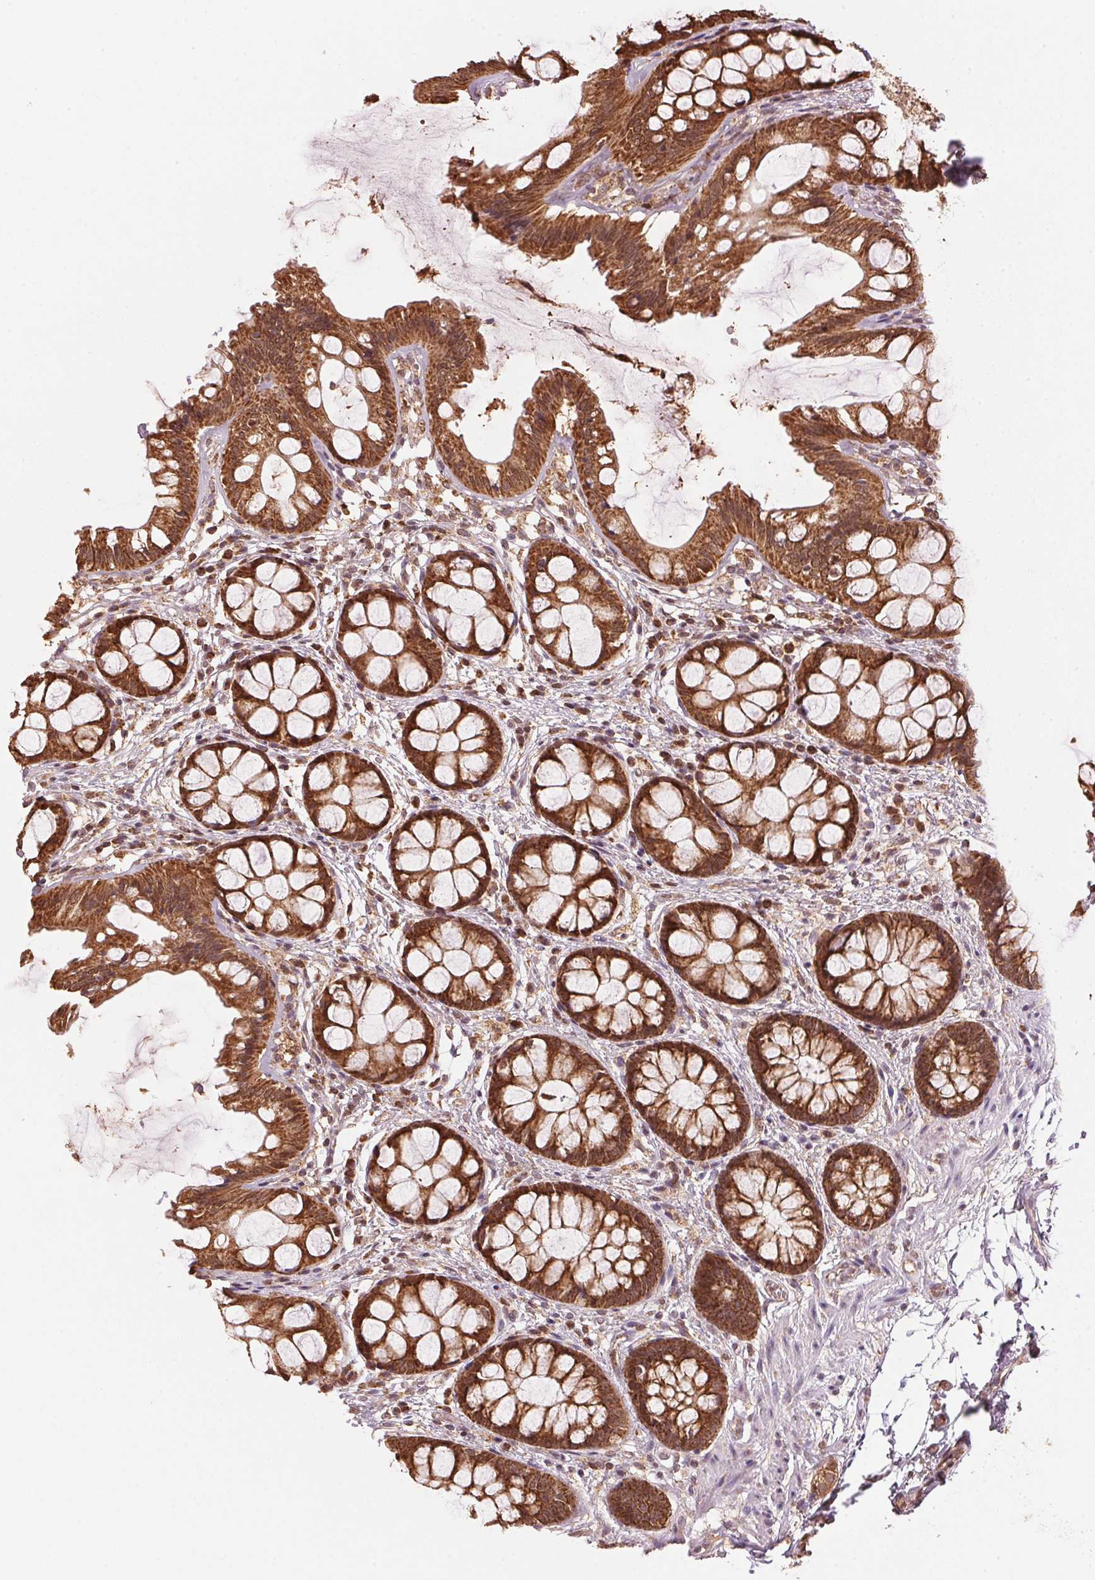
{"staining": {"intensity": "strong", "quantity": ">75%", "location": "cytoplasmic/membranous"}, "tissue": "rectum", "cell_type": "Glandular cells", "image_type": "normal", "snomed": [{"axis": "morphology", "description": "Normal tissue, NOS"}, {"axis": "topography", "description": "Rectum"}], "caption": "DAB (3,3'-diaminobenzidine) immunohistochemical staining of benign human rectum shows strong cytoplasmic/membranous protein expression in about >75% of glandular cells. The staining is performed using DAB (3,3'-diaminobenzidine) brown chromogen to label protein expression. The nuclei are counter-stained blue using hematoxylin.", "gene": "ARHGAP6", "patient": {"sex": "female", "age": 62}}